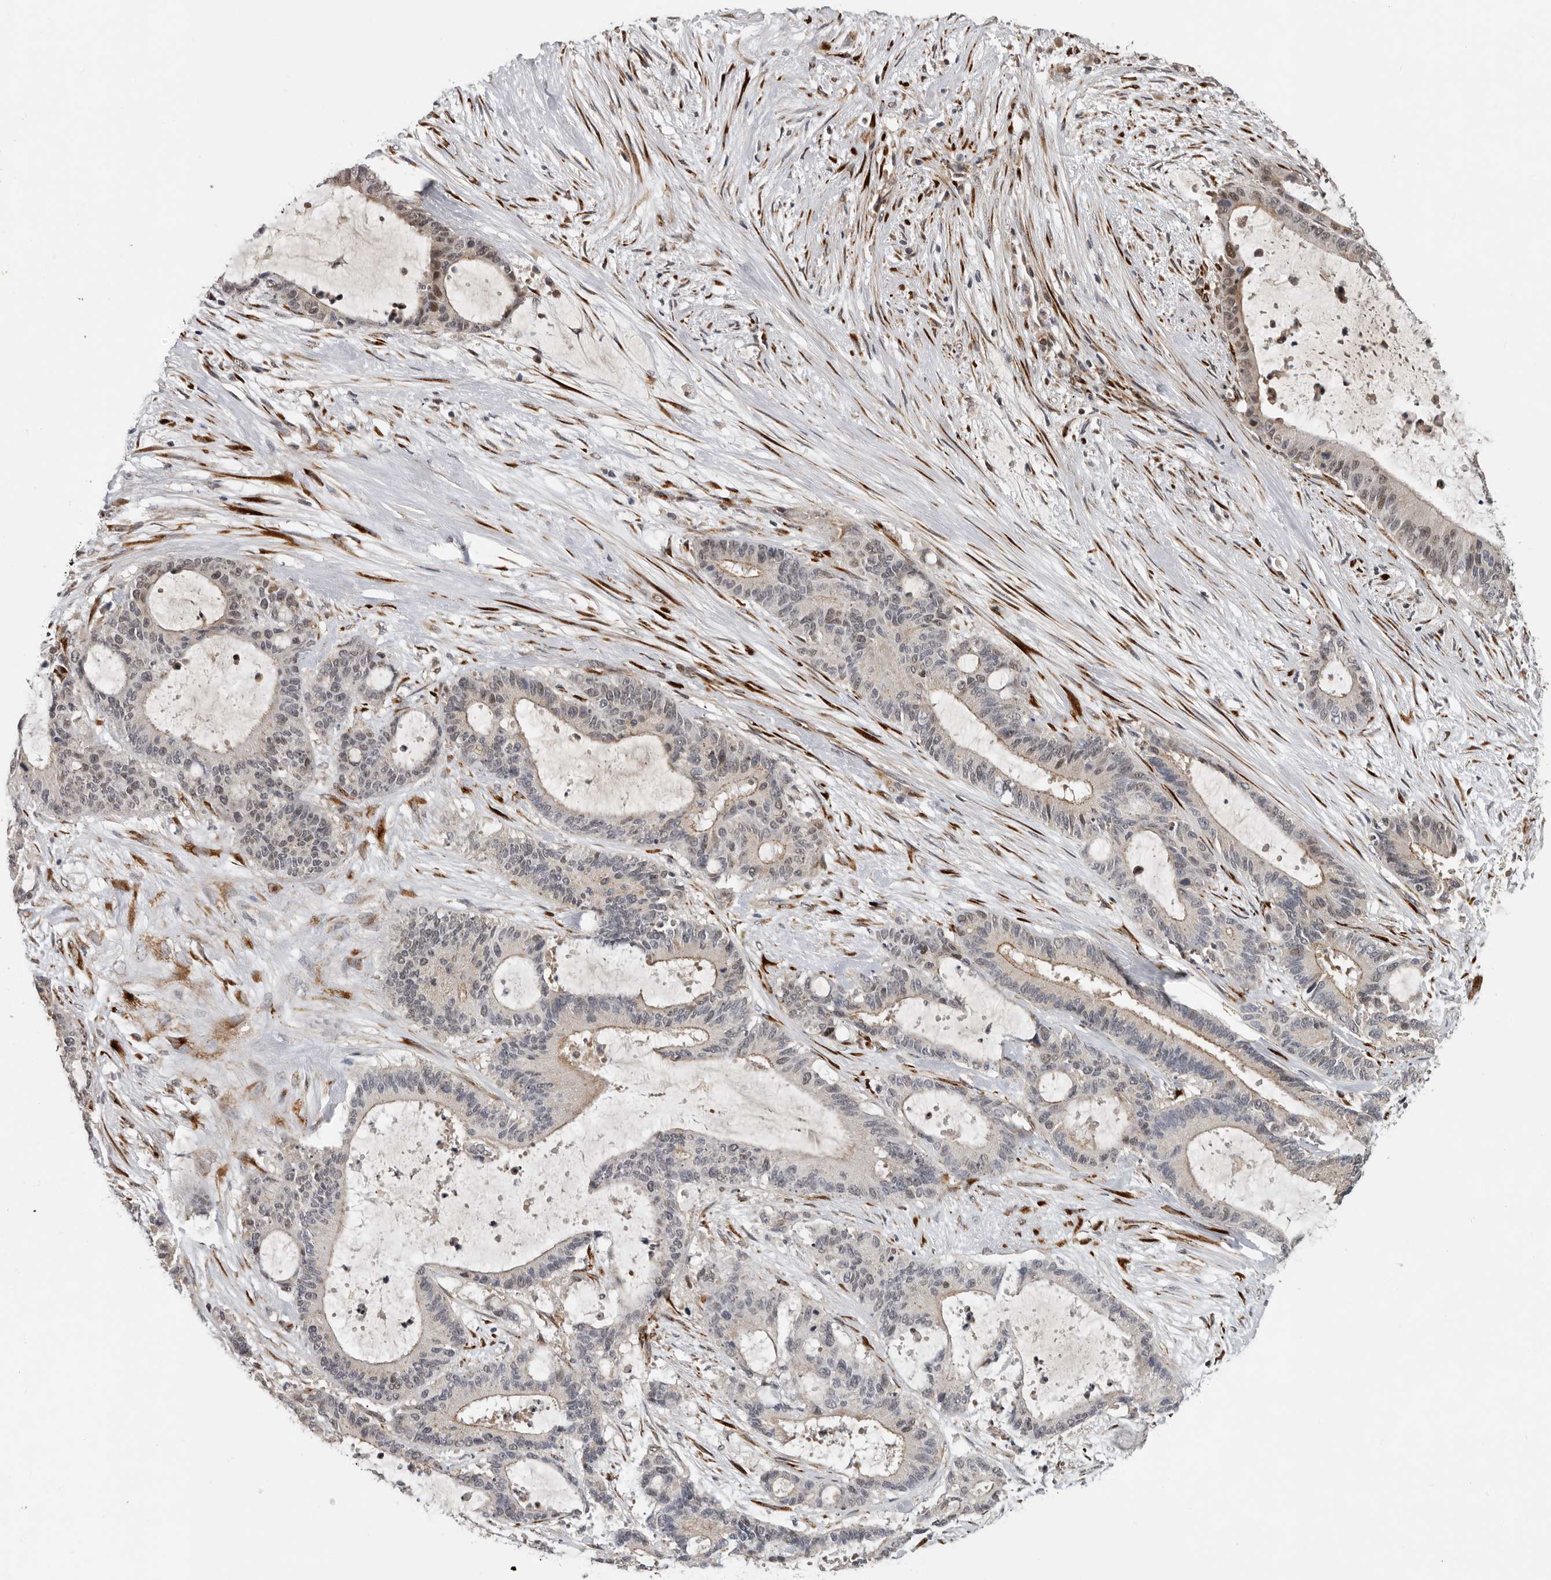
{"staining": {"intensity": "moderate", "quantity": "25%-75%", "location": "cytoplasmic/membranous,nuclear"}, "tissue": "liver cancer", "cell_type": "Tumor cells", "image_type": "cancer", "snomed": [{"axis": "morphology", "description": "Normal tissue, NOS"}, {"axis": "morphology", "description": "Cholangiocarcinoma"}, {"axis": "topography", "description": "Liver"}, {"axis": "topography", "description": "Peripheral nerve tissue"}], "caption": "Immunohistochemistry (IHC) micrograph of neoplastic tissue: cholangiocarcinoma (liver) stained using immunohistochemistry (IHC) exhibits medium levels of moderate protein expression localized specifically in the cytoplasmic/membranous and nuclear of tumor cells, appearing as a cytoplasmic/membranous and nuclear brown color.", "gene": "HENMT1", "patient": {"sex": "female", "age": 73}}